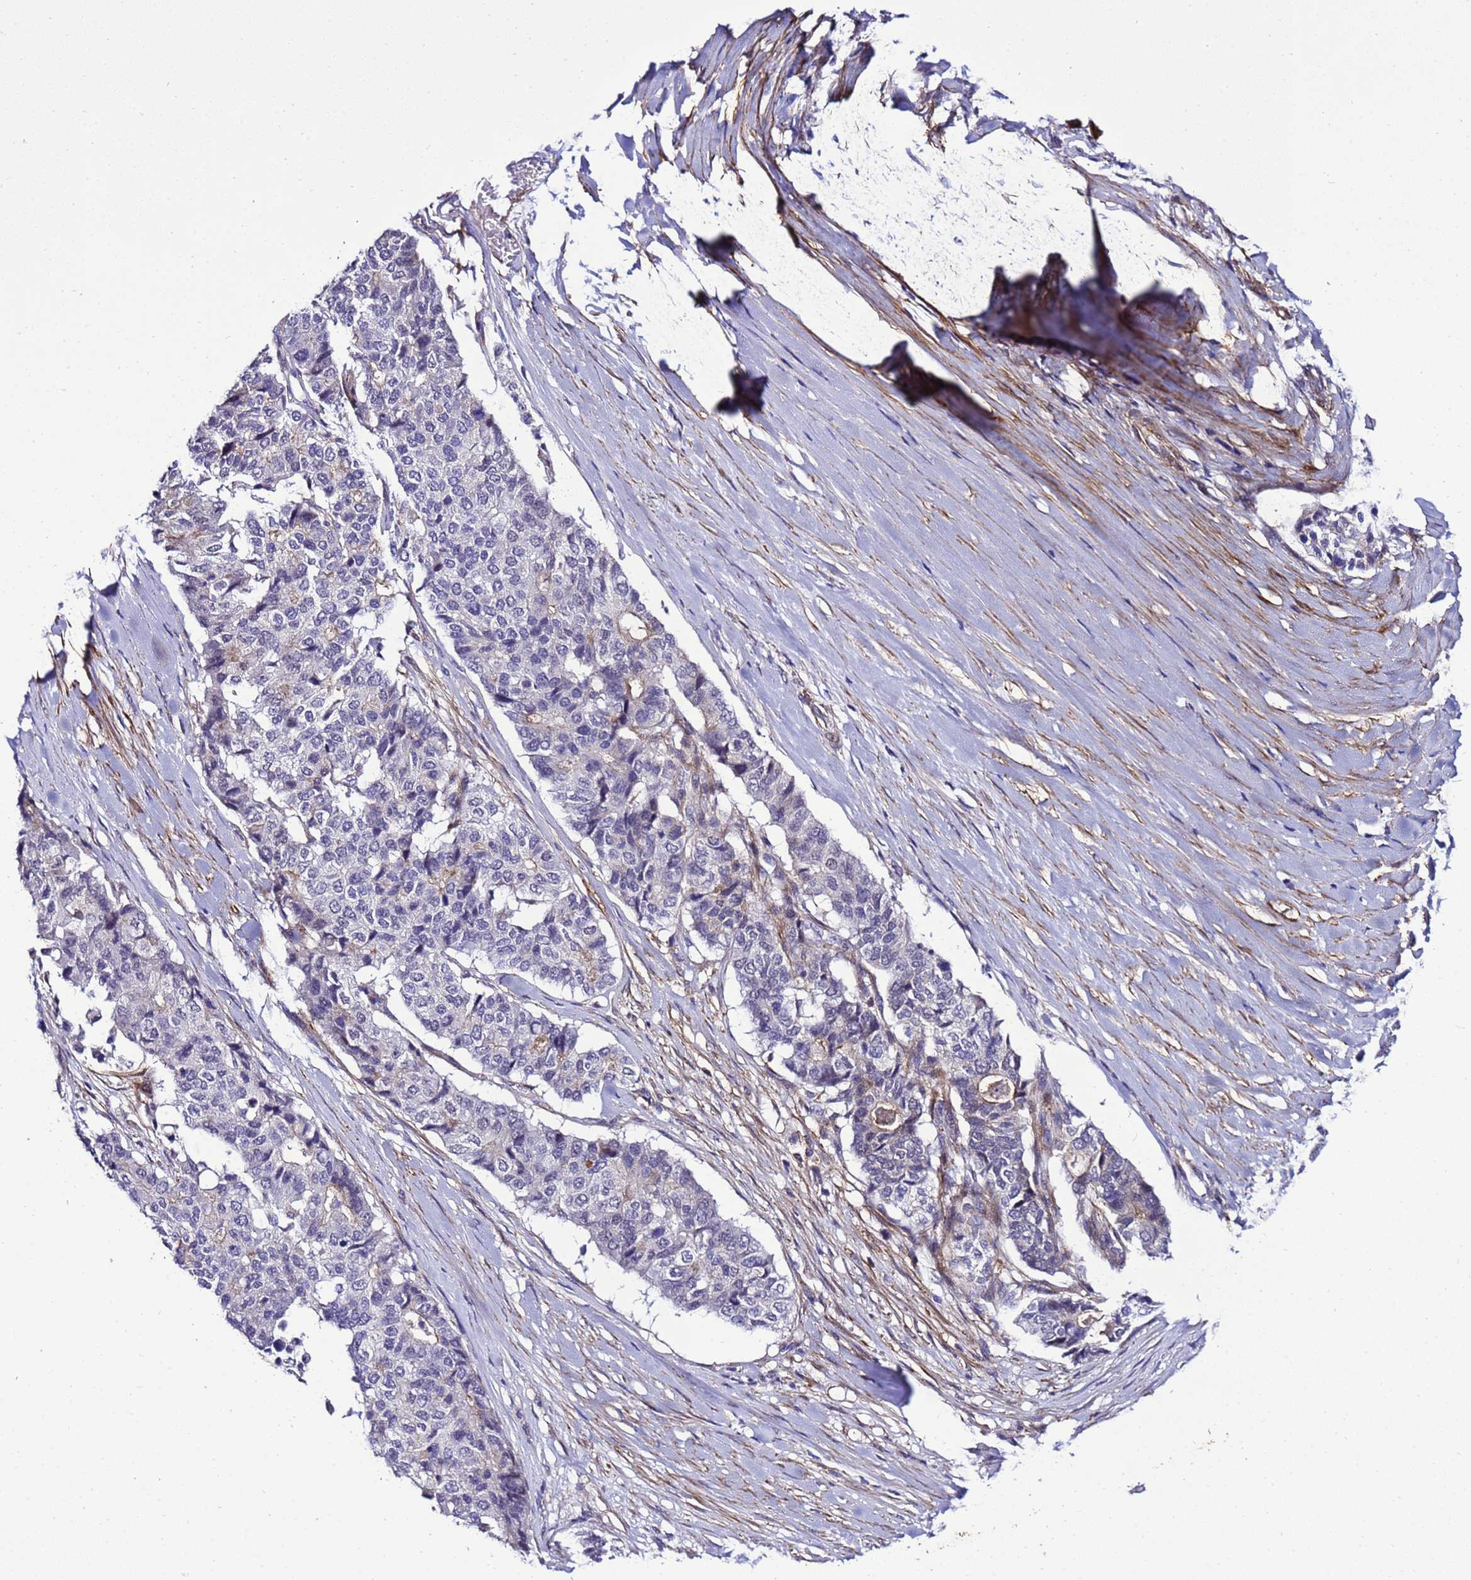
{"staining": {"intensity": "negative", "quantity": "none", "location": "none"}, "tissue": "pancreatic cancer", "cell_type": "Tumor cells", "image_type": "cancer", "snomed": [{"axis": "morphology", "description": "Adenocarcinoma, NOS"}, {"axis": "topography", "description": "Pancreas"}], "caption": "Image shows no protein positivity in tumor cells of adenocarcinoma (pancreatic) tissue. Brightfield microscopy of immunohistochemistry (IHC) stained with DAB (3,3'-diaminobenzidine) (brown) and hematoxylin (blue), captured at high magnification.", "gene": "GZF1", "patient": {"sex": "male", "age": 50}}